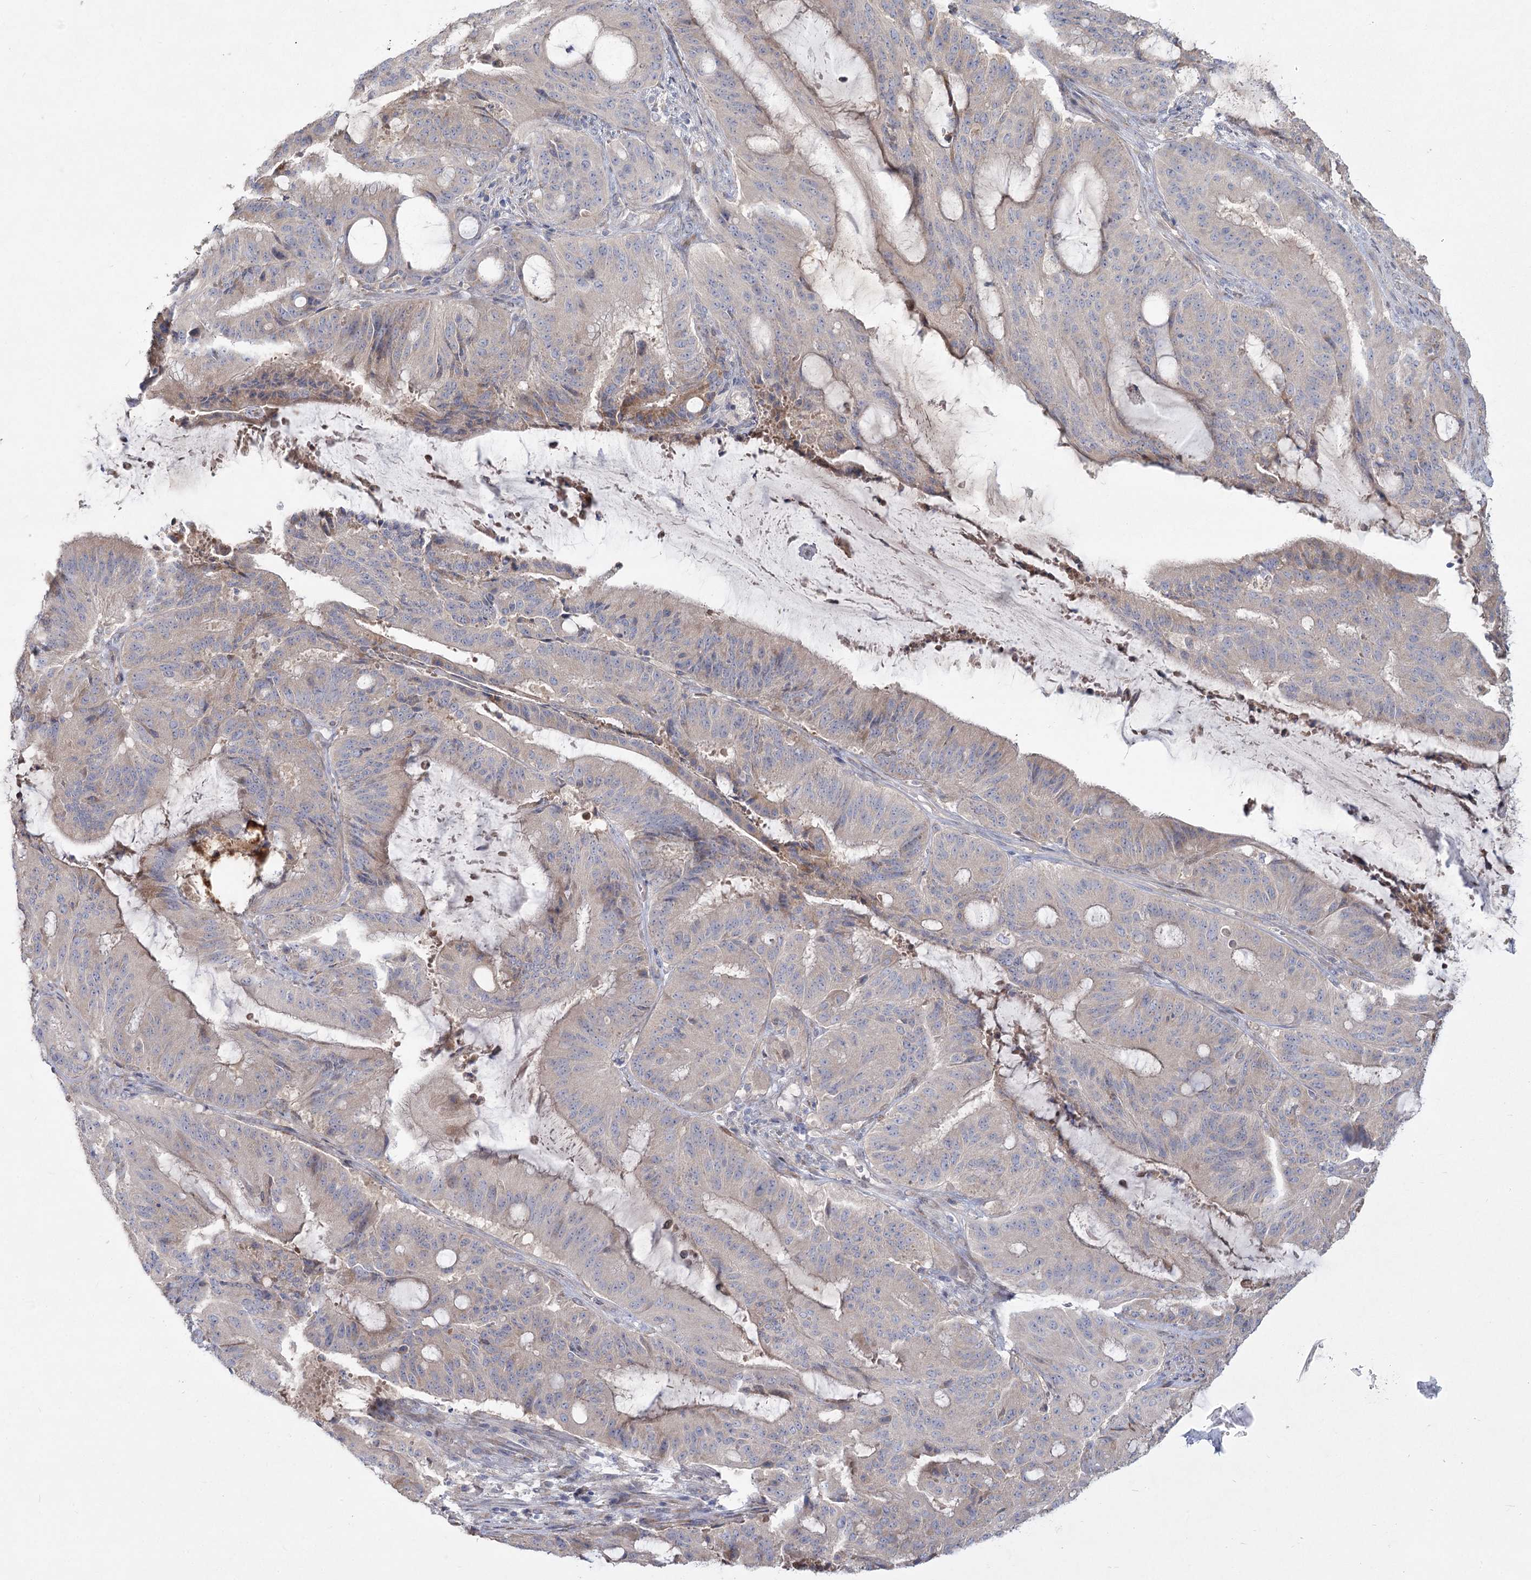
{"staining": {"intensity": "negative", "quantity": "none", "location": "none"}, "tissue": "liver cancer", "cell_type": "Tumor cells", "image_type": "cancer", "snomed": [{"axis": "morphology", "description": "Normal tissue, NOS"}, {"axis": "morphology", "description": "Cholangiocarcinoma"}, {"axis": "topography", "description": "Liver"}, {"axis": "topography", "description": "Peripheral nerve tissue"}], "caption": "Tumor cells are negative for protein expression in human liver cancer.", "gene": "CAMTA1", "patient": {"sex": "female", "age": 73}}